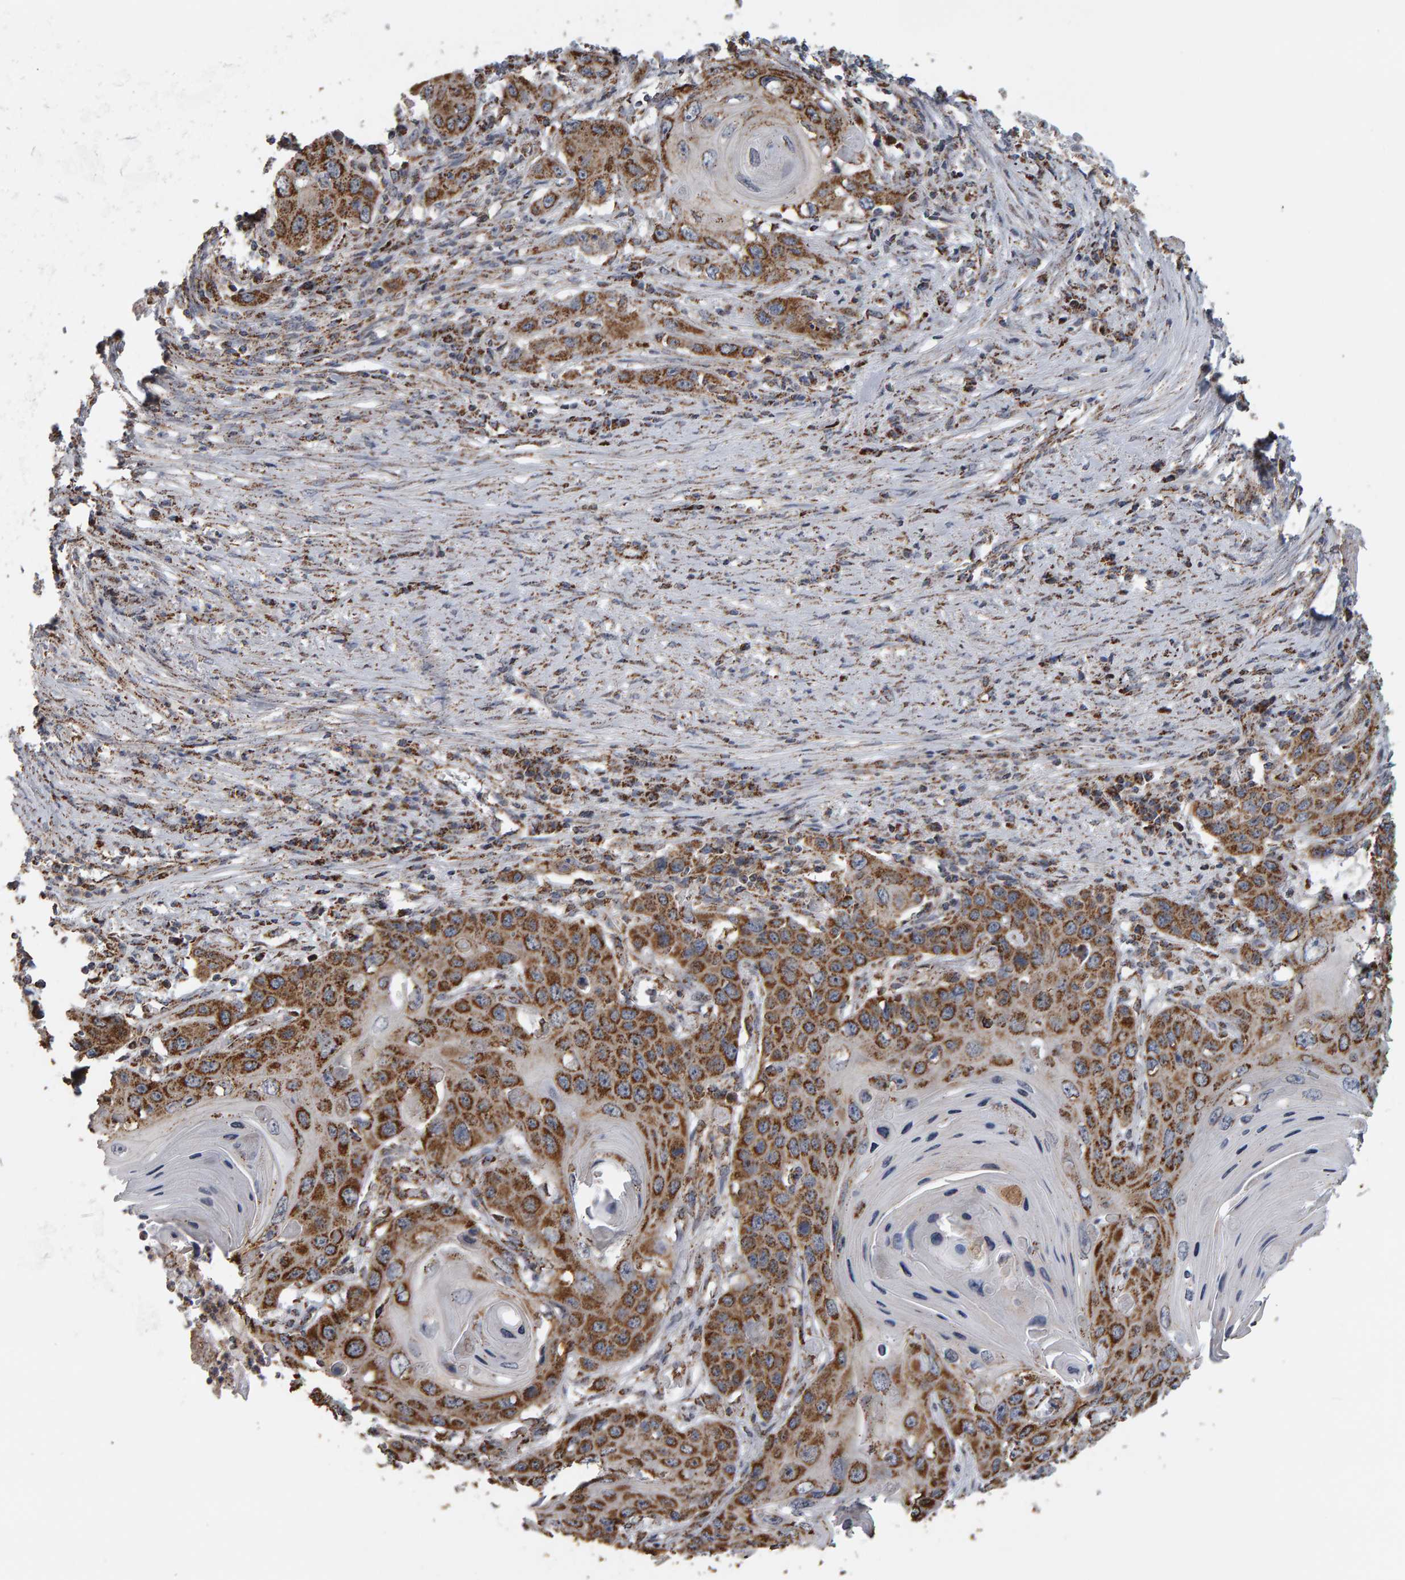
{"staining": {"intensity": "strong", "quantity": "25%-75%", "location": "cytoplasmic/membranous"}, "tissue": "skin cancer", "cell_type": "Tumor cells", "image_type": "cancer", "snomed": [{"axis": "morphology", "description": "Squamous cell carcinoma, NOS"}, {"axis": "topography", "description": "Skin"}], "caption": "This photomicrograph demonstrates immunohistochemistry (IHC) staining of squamous cell carcinoma (skin), with high strong cytoplasmic/membranous expression in about 25%-75% of tumor cells.", "gene": "TOM1L1", "patient": {"sex": "male", "age": 55}}